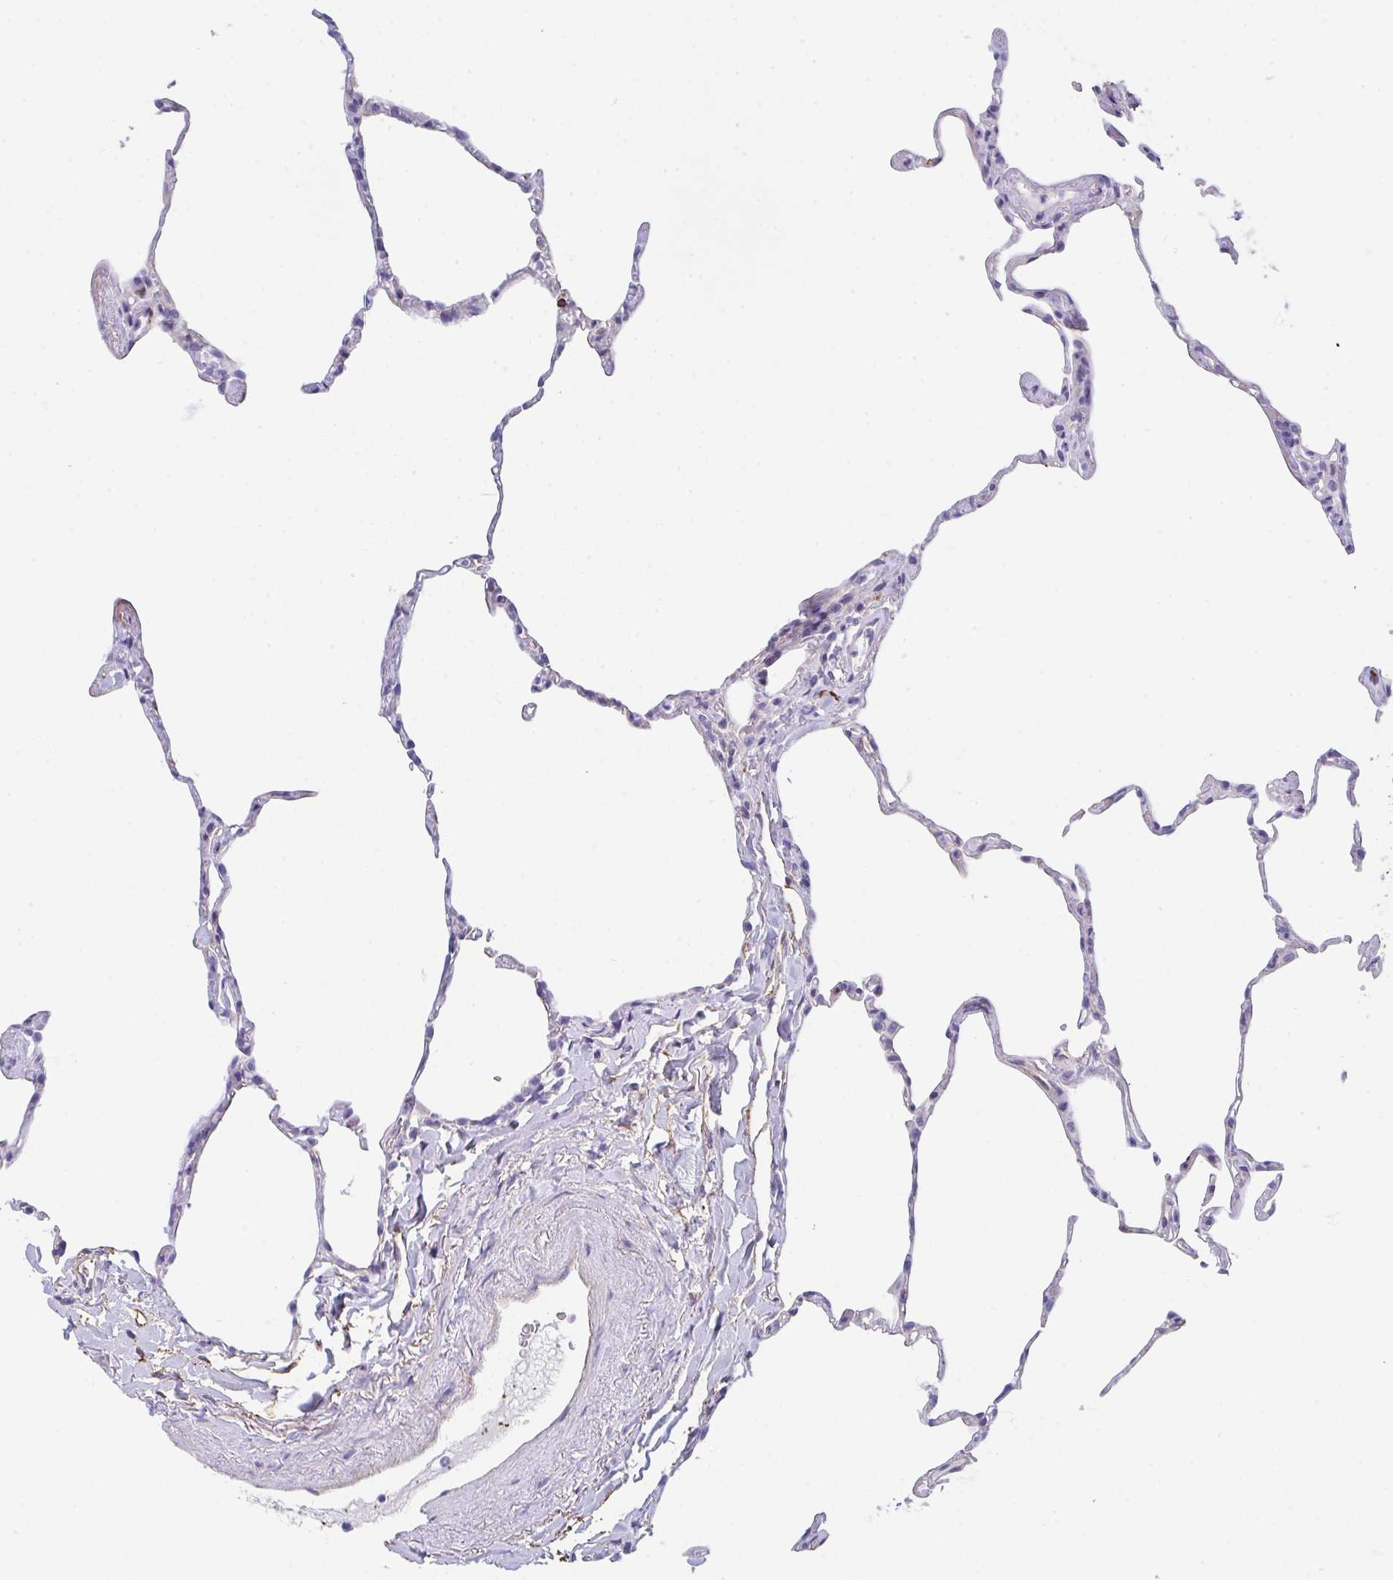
{"staining": {"intensity": "negative", "quantity": "none", "location": "none"}, "tissue": "lung", "cell_type": "Alveolar cells", "image_type": "normal", "snomed": [{"axis": "morphology", "description": "Normal tissue, NOS"}, {"axis": "topography", "description": "Lung"}], "caption": "Immunohistochemical staining of normal lung demonstrates no significant expression in alveolar cells. The staining is performed using DAB (3,3'-diaminobenzidine) brown chromogen with nuclei counter-stained in using hematoxylin.", "gene": "DBN1", "patient": {"sex": "male", "age": 65}}